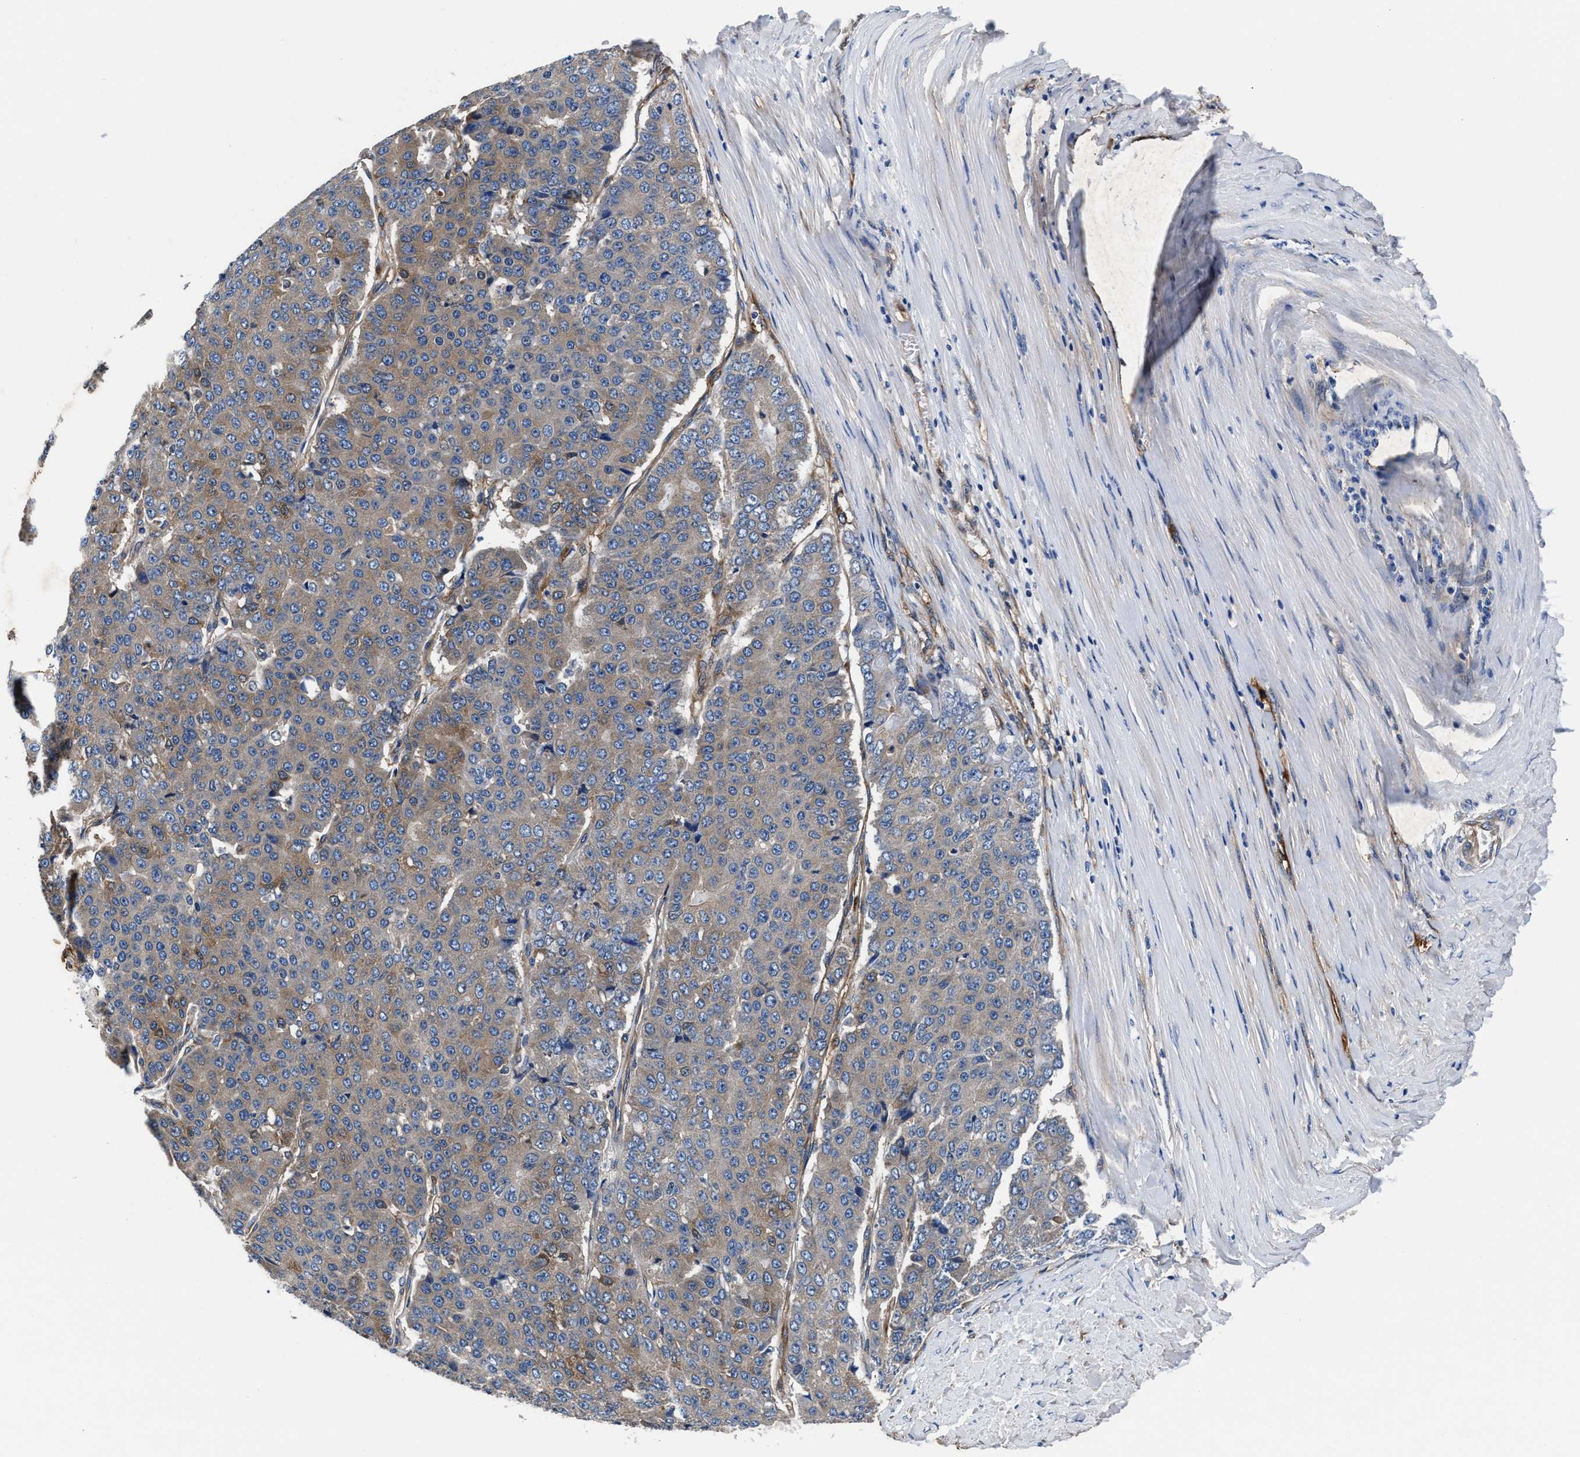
{"staining": {"intensity": "weak", "quantity": "25%-75%", "location": "cytoplasmic/membranous"}, "tissue": "pancreatic cancer", "cell_type": "Tumor cells", "image_type": "cancer", "snomed": [{"axis": "morphology", "description": "Adenocarcinoma, NOS"}, {"axis": "topography", "description": "Pancreas"}], "caption": "Weak cytoplasmic/membranous expression for a protein is seen in approximately 25%-75% of tumor cells of adenocarcinoma (pancreatic) using IHC.", "gene": "SH3GL1", "patient": {"sex": "male", "age": 50}}